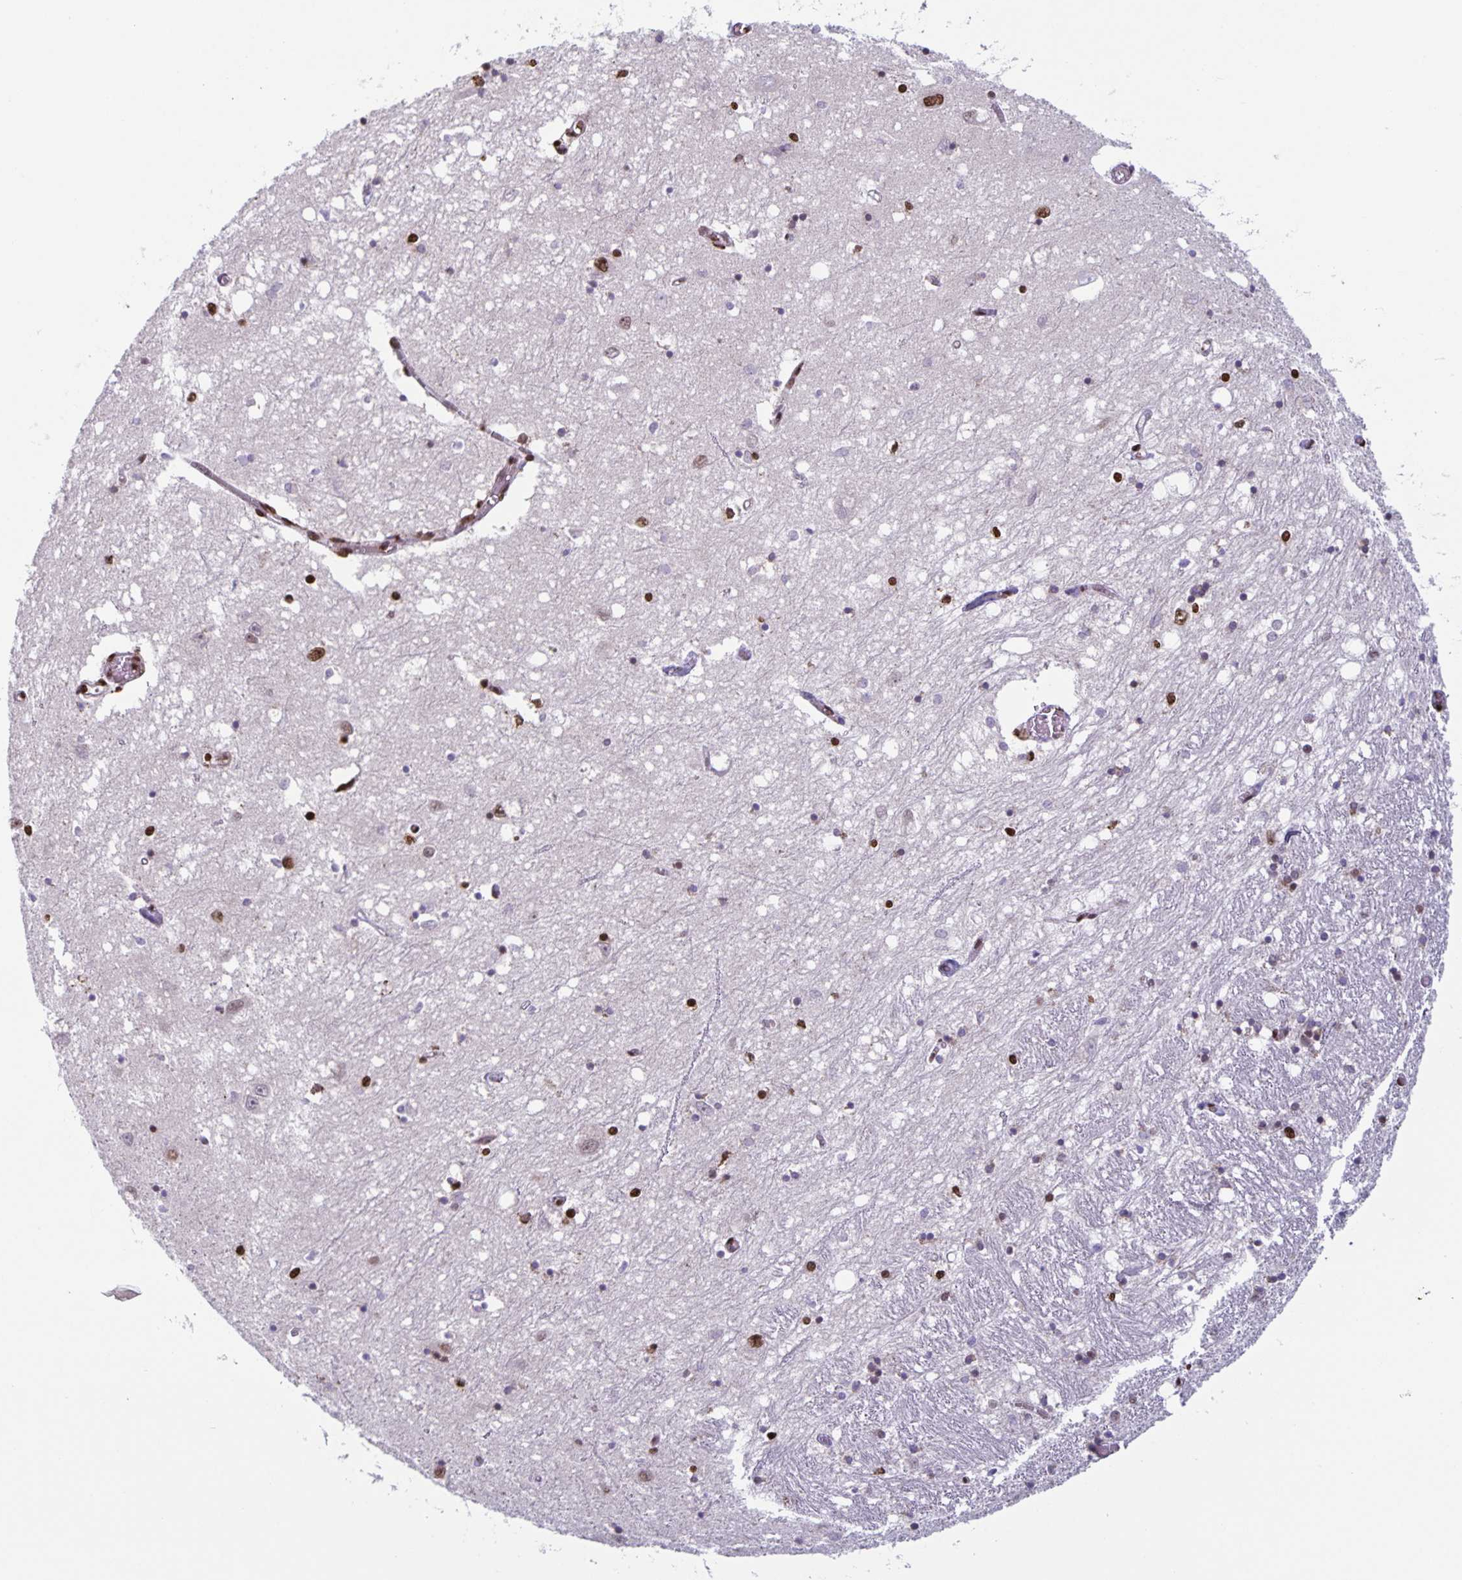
{"staining": {"intensity": "strong", "quantity": "<25%", "location": "nuclear"}, "tissue": "caudate", "cell_type": "Glial cells", "image_type": "normal", "snomed": [{"axis": "morphology", "description": "Normal tissue, NOS"}, {"axis": "topography", "description": "Lateral ventricle wall"}], "caption": "This image demonstrates immunohistochemistry staining of unremarkable human caudate, with medium strong nuclear expression in approximately <25% of glial cells.", "gene": "DUT", "patient": {"sex": "male", "age": 70}}